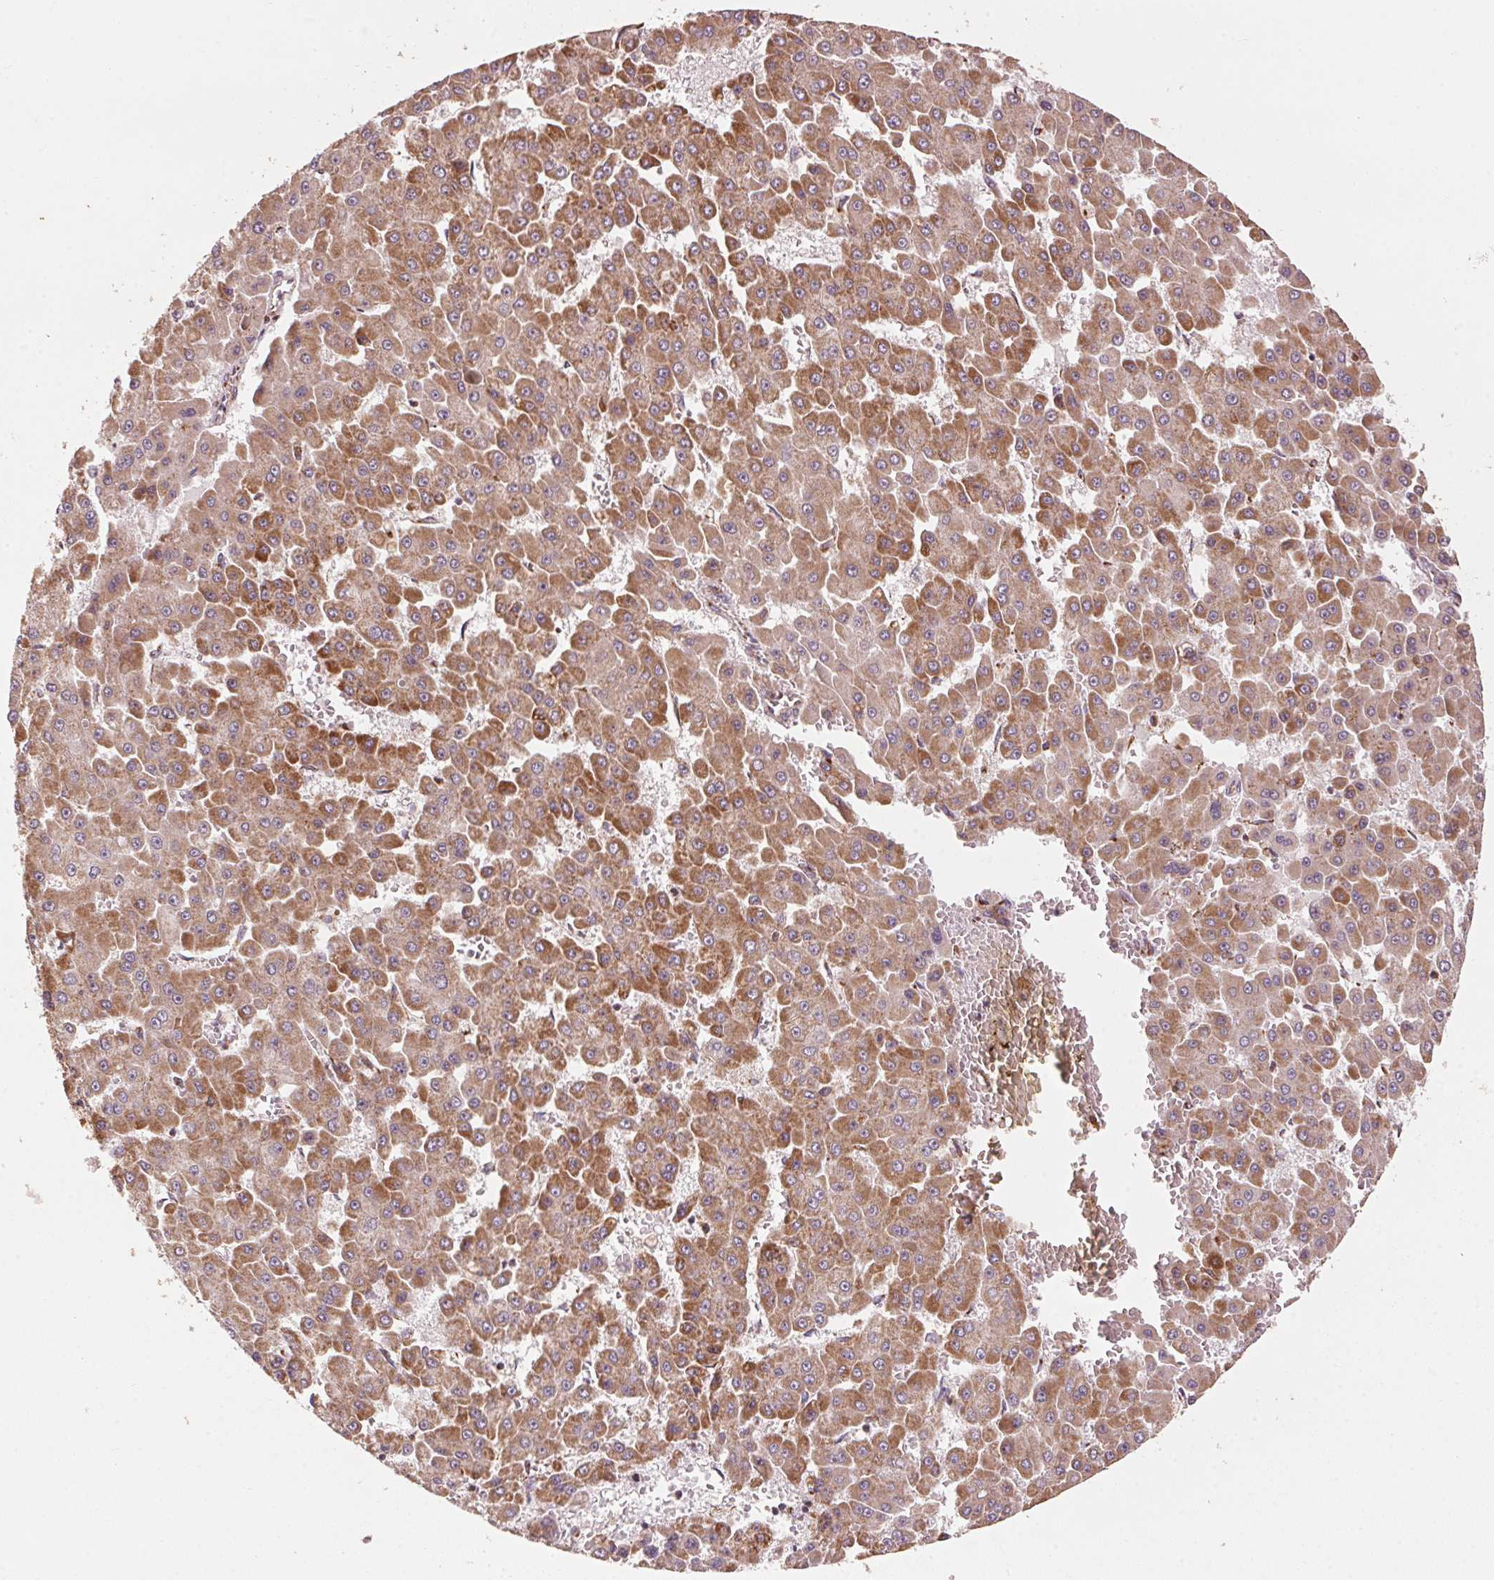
{"staining": {"intensity": "moderate", "quantity": ">75%", "location": "cytoplasmic/membranous"}, "tissue": "liver cancer", "cell_type": "Tumor cells", "image_type": "cancer", "snomed": [{"axis": "morphology", "description": "Carcinoma, Hepatocellular, NOS"}, {"axis": "topography", "description": "Liver"}], "caption": "Liver cancer stained with immunohistochemistry displays moderate cytoplasmic/membranous staining in about >75% of tumor cells.", "gene": "TOMM70", "patient": {"sex": "male", "age": 78}}